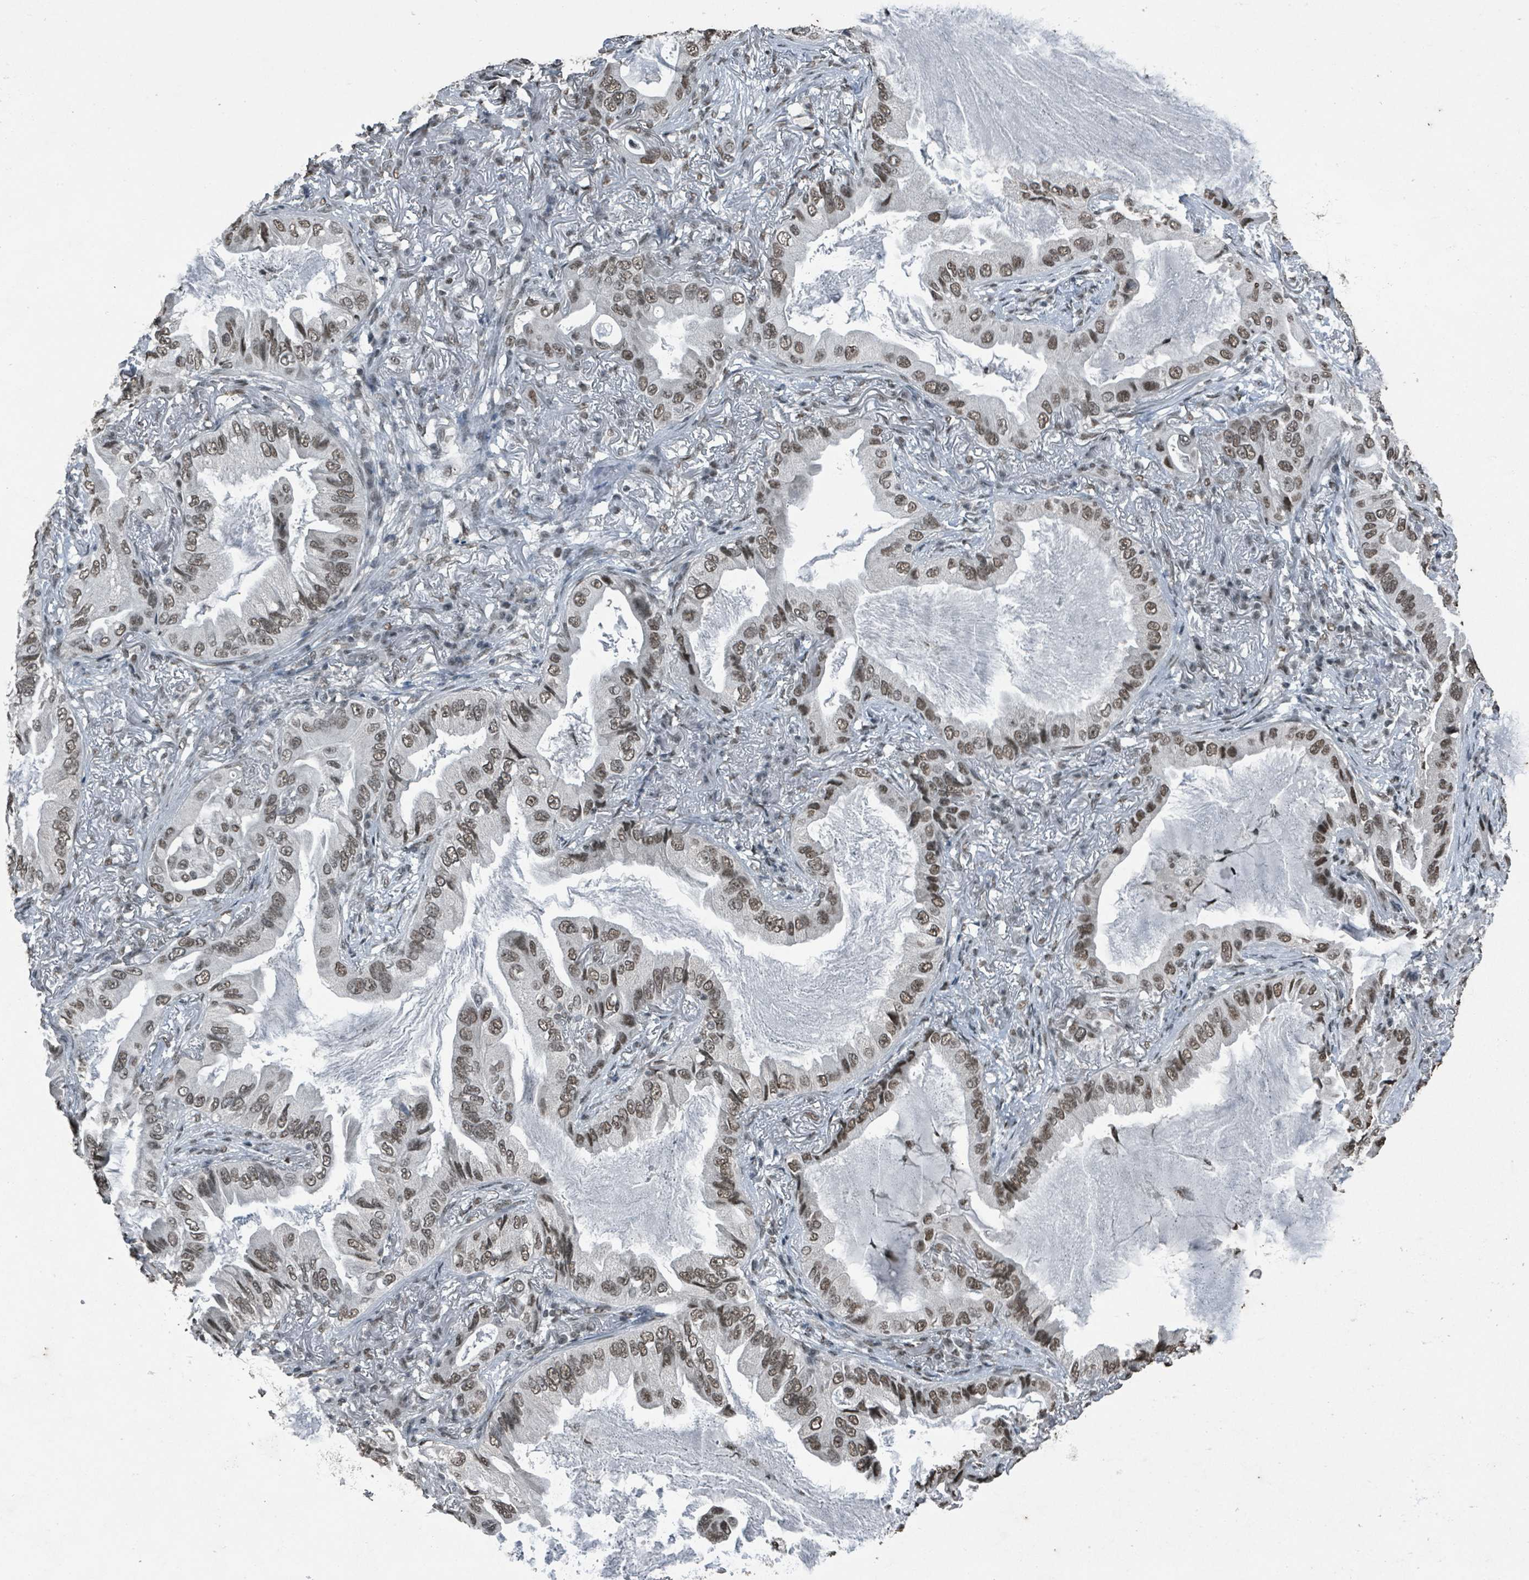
{"staining": {"intensity": "moderate", "quantity": ">75%", "location": "nuclear"}, "tissue": "lung cancer", "cell_type": "Tumor cells", "image_type": "cancer", "snomed": [{"axis": "morphology", "description": "Adenocarcinoma, NOS"}, {"axis": "topography", "description": "Lung"}], "caption": "Protein staining of lung cancer tissue exhibits moderate nuclear expression in approximately >75% of tumor cells.", "gene": "PHIP", "patient": {"sex": "female", "age": 69}}